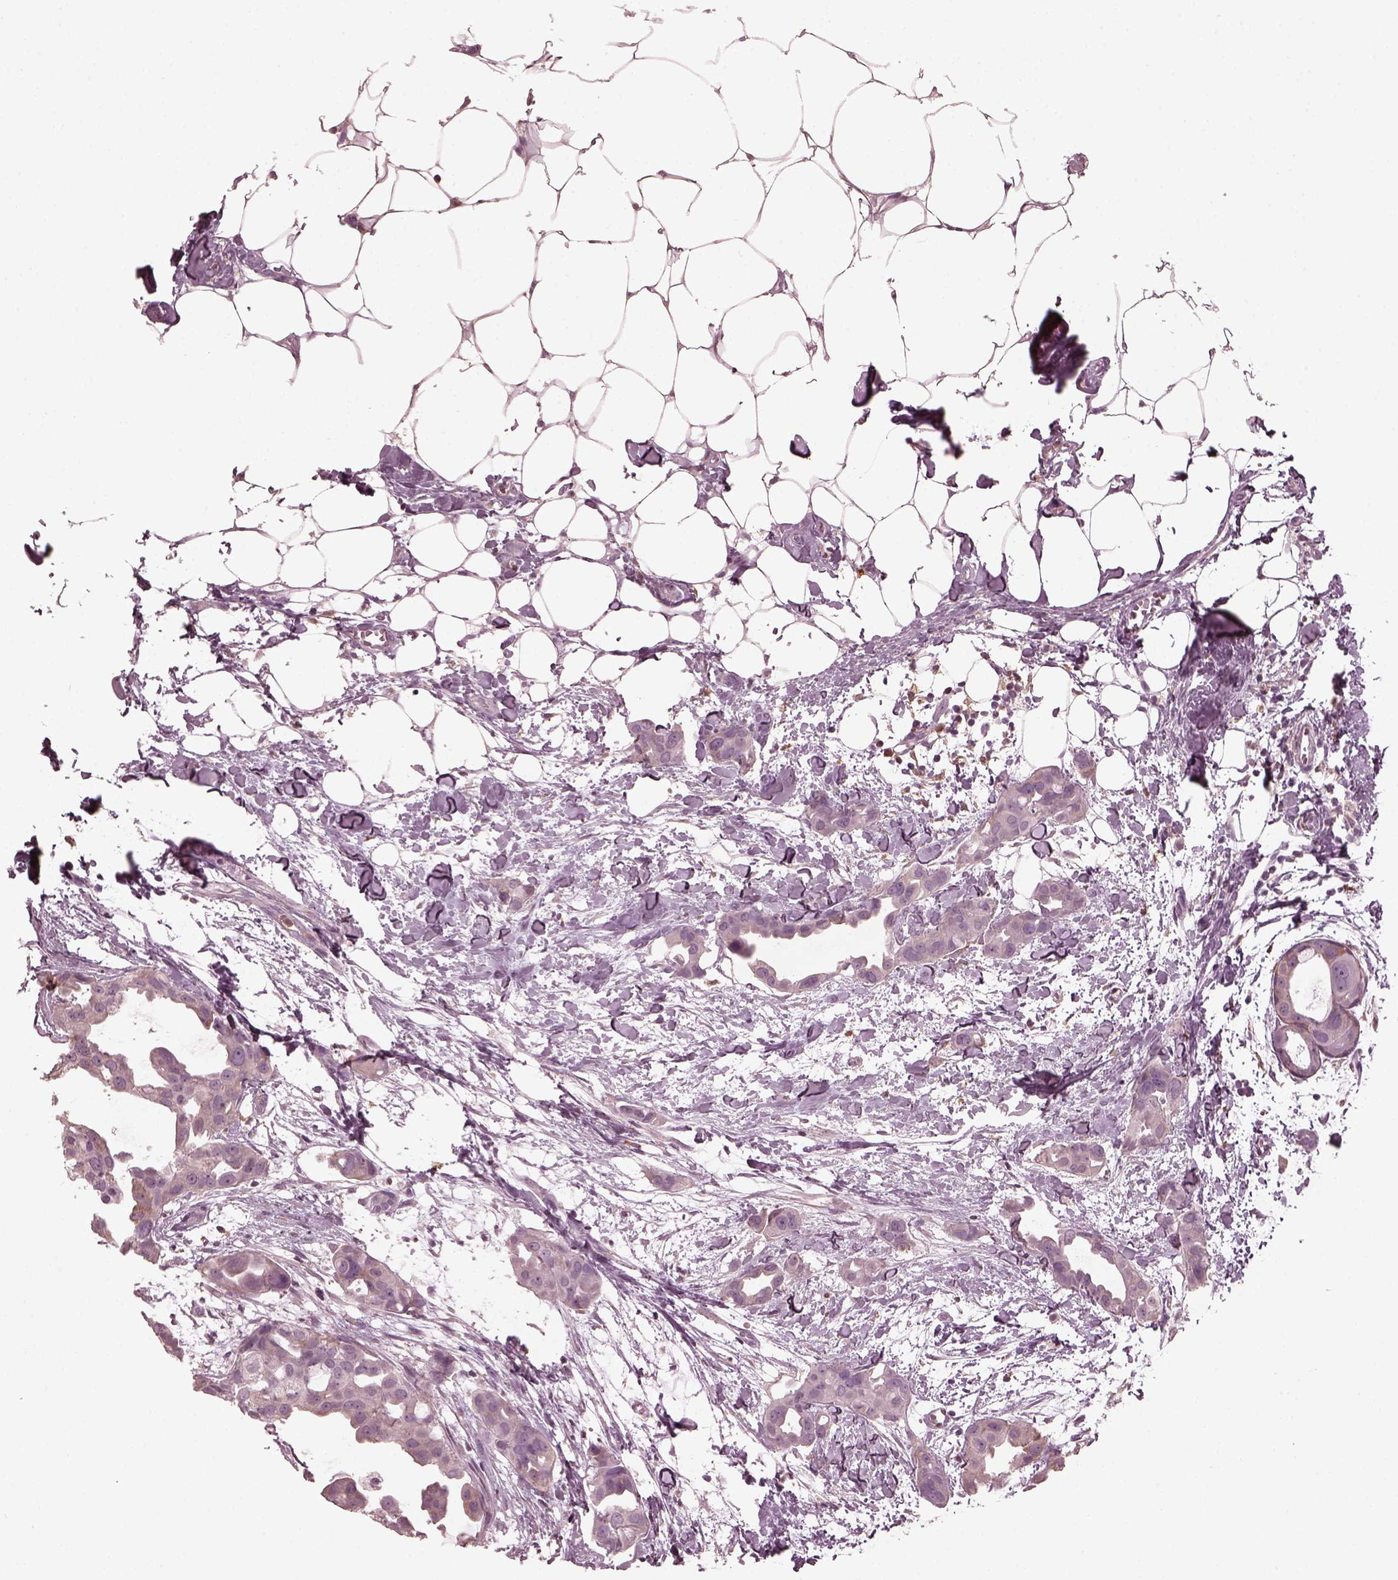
{"staining": {"intensity": "weak", "quantity": ">75%", "location": "cytoplasmic/membranous"}, "tissue": "breast cancer", "cell_type": "Tumor cells", "image_type": "cancer", "snomed": [{"axis": "morphology", "description": "Duct carcinoma"}, {"axis": "topography", "description": "Breast"}], "caption": "There is low levels of weak cytoplasmic/membranous staining in tumor cells of intraductal carcinoma (breast), as demonstrated by immunohistochemical staining (brown color).", "gene": "PSTPIP2", "patient": {"sex": "female", "age": 38}}